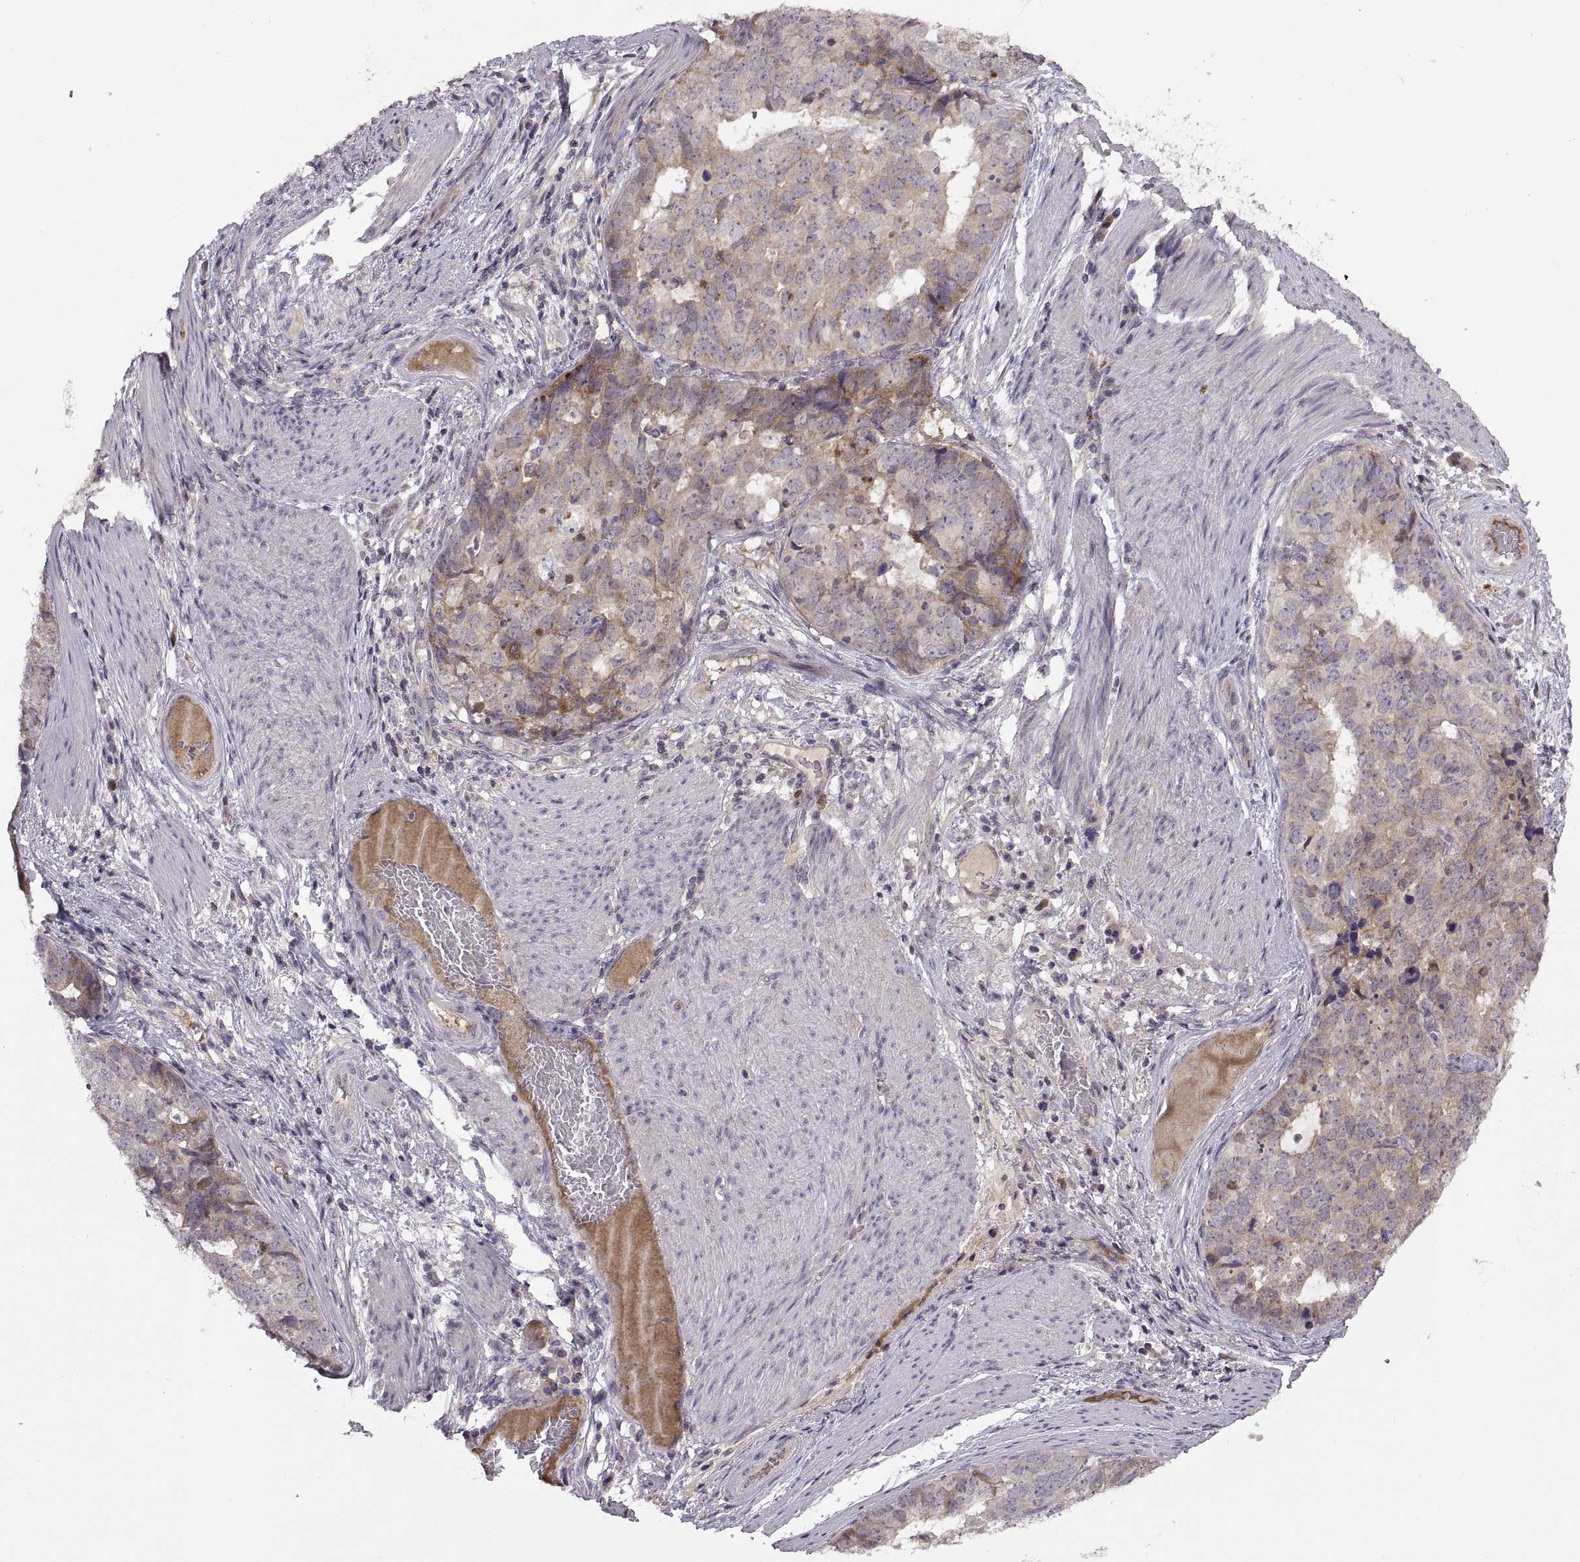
{"staining": {"intensity": "moderate", "quantity": "<25%", "location": "cytoplasmic/membranous"}, "tissue": "stomach cancer", "cell_type": "Tumor cells", "image_type": "cancer", "snomed": [{"axis": "morphology", "description": "Adenocarcinoma, NOS"}, {"axis": "topography", "description": "Stomach"}], "caption": "Stomach cancer tissue shows moderate cytoplasmic/membranous expression in approximately <25% of tumor cells", "gene": "NMNAT2", "patient": {"sex": "male", "age": 69}}